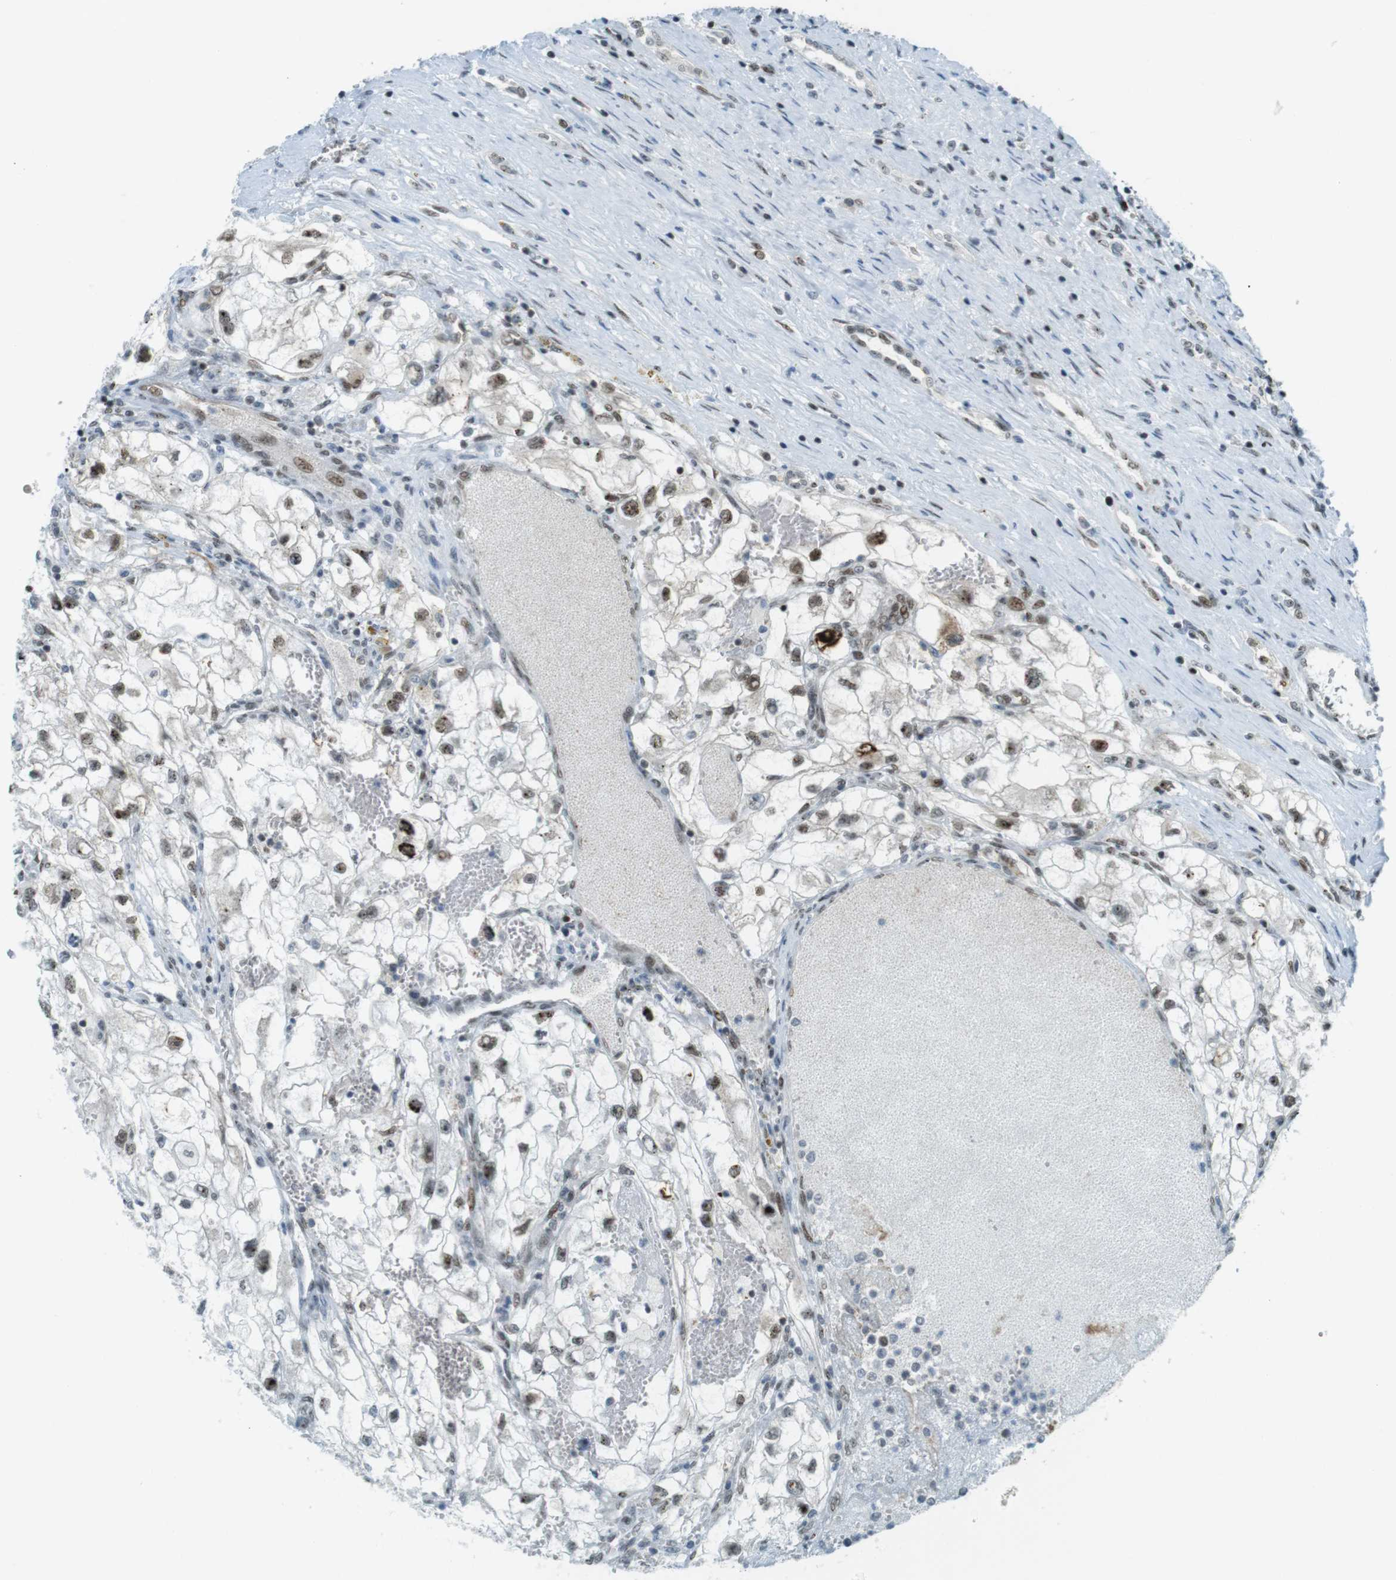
{"staining": {"intensity": "moderate", "quantity": ">75%", "location": "nuclear"}, "tissue": "renal cancer", "cell_type": "Tumor cells", "image_type": "cancer", "snomed": [{"axis": "morphology", "description": "Adenocarcinoma, NOS"}, {"axis": "topography", "description": "Kidney"}], "caption": "Tumor cells demonstrate moderate nuclear positivity in about >75% of cells in renal cancer (adenocarcinoma). (DAB IHC, brown staining for protein, blue staining for nuclei).", "gene": "UBB", "patient": {"sex": "female", "age": 70}}